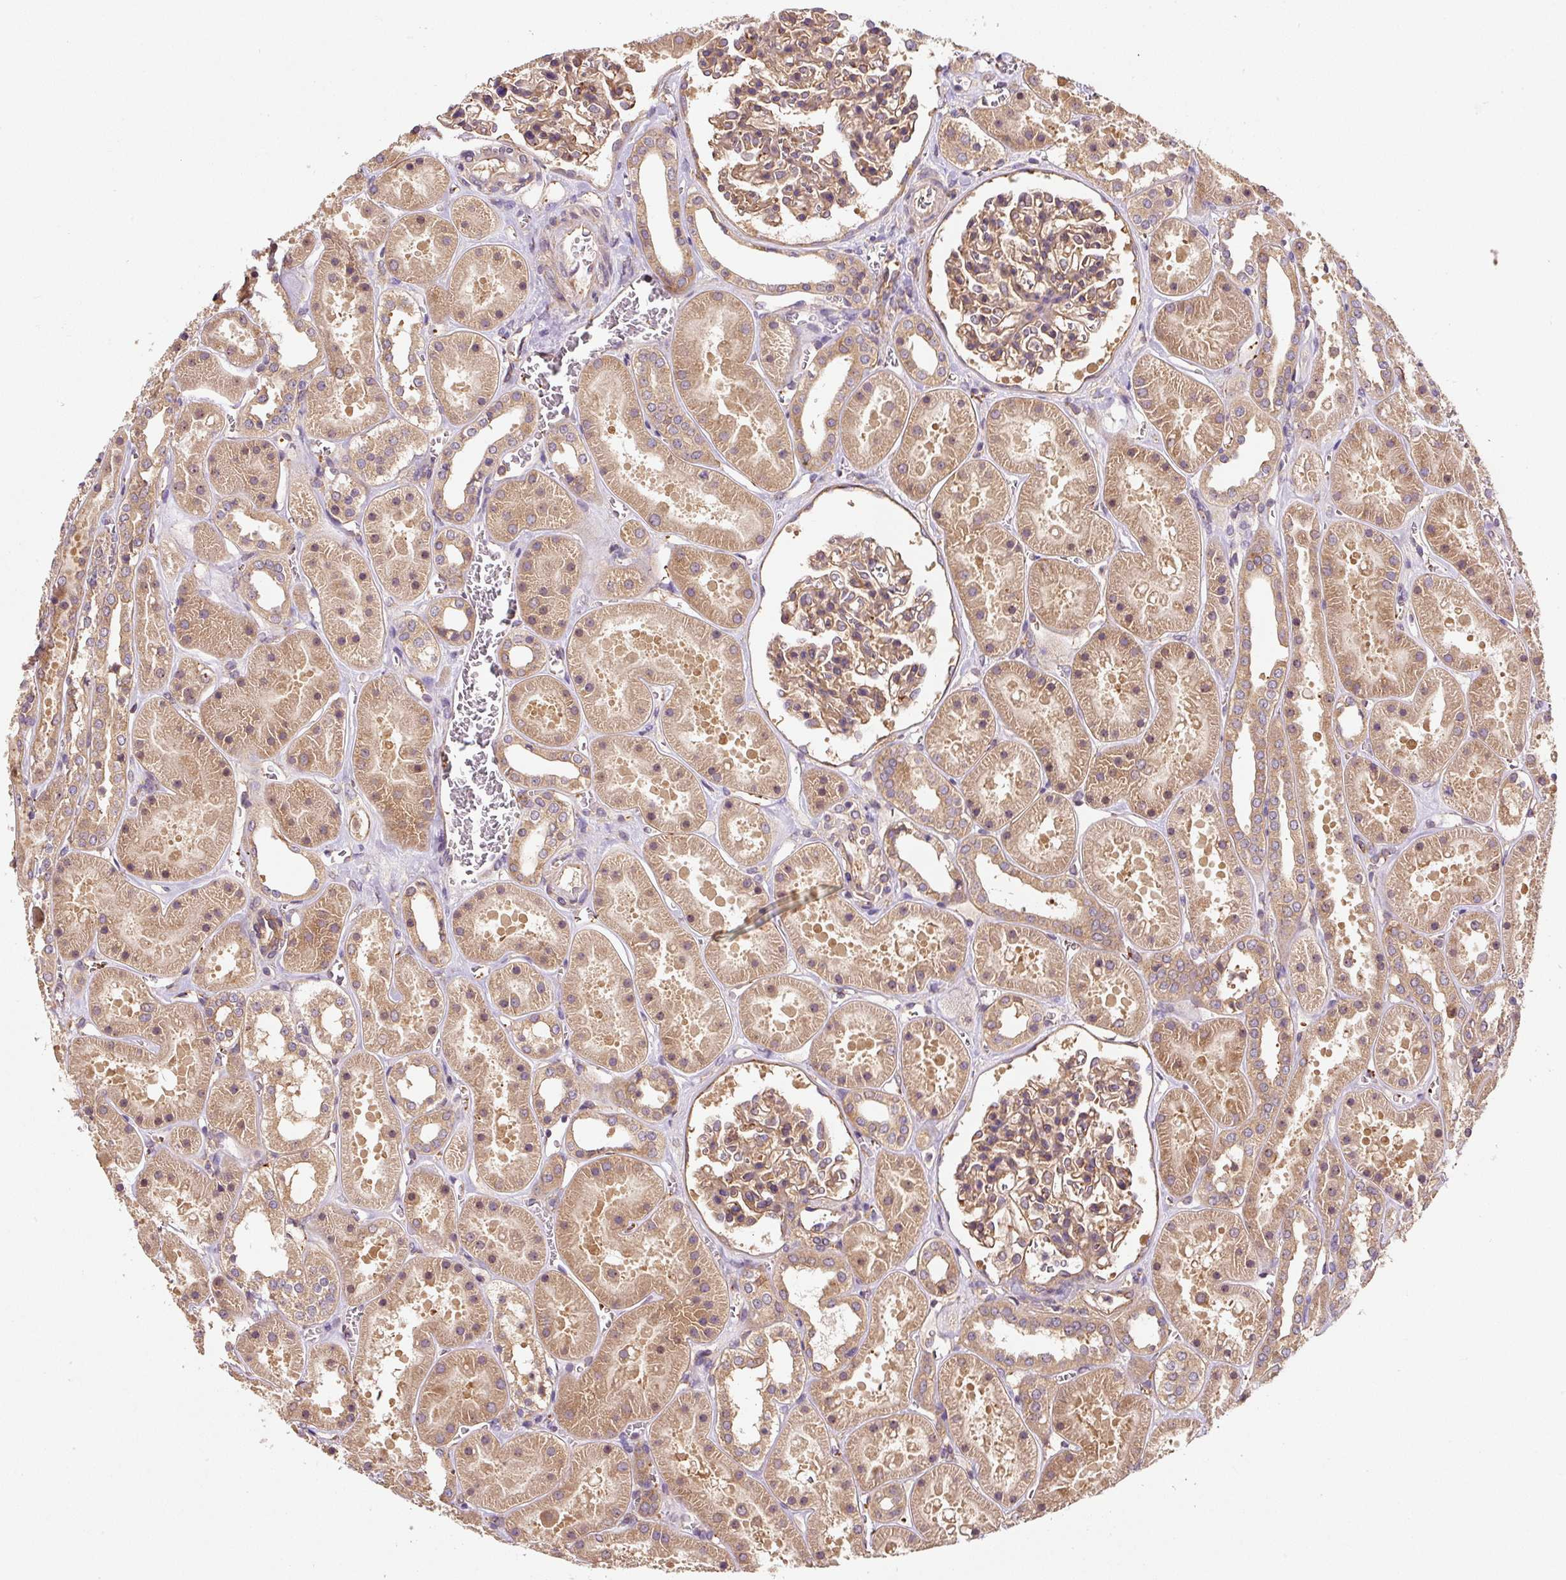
{"staining": {"intensity": "moderate", "quantity": ">75%", "location": "cytoplasmic/membranous"}, "tissue": "kidney", "cell_type": "Cells in glomeruli", "image_type": "normal", "snomed": [{"axis": "morphology", "description": "Normal tissue, NOS"}, {"axis": "topography", "description": "Kidney"}], "caption": "Moderate cytoplasmic/membranous protein staining is seen in approximately >75% of cells in glomeruli in kidney. The staining was performed using DAB to visualize the protein expression in brown, while the nuclei were stained in blue with hematoxylin (Magnification: 20x).", "gene": "EIF2S2", "patient": {"sex": "female", "age": 41}}